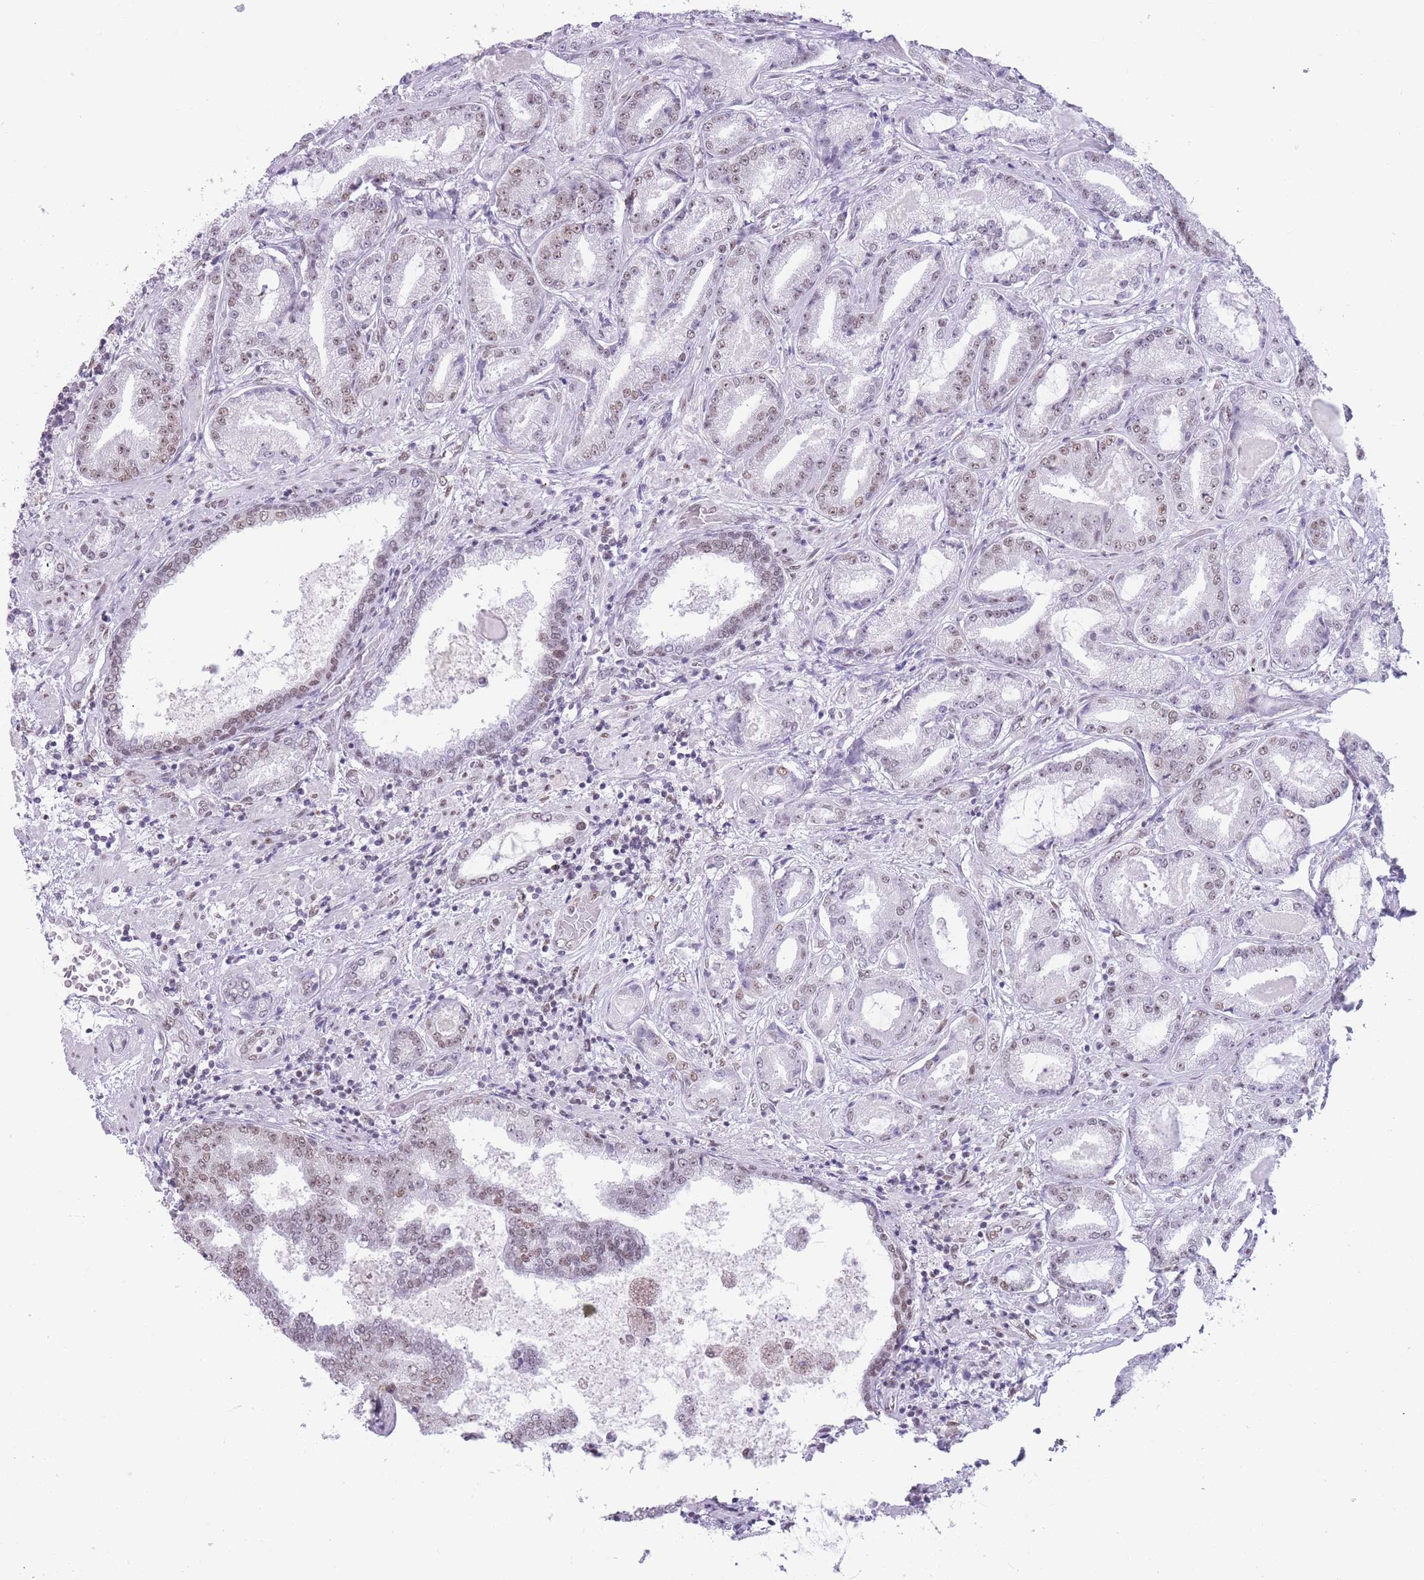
{"staining": {"intensity": "moderate", "quantity": "25%-75%", "location": "nuclear"}, "tissue": "prostate cancer", "cell_type": "Tumor cells", "image_type": "cancer", "snomed": [{"axis": "morphology", "description": "Adenocarcinoma, High grade"}, {"axis": "topography", "description": "Prostate"}], "caption": "An image showing moderate nuclear staining in approximately 25%-75% of tumor cells in prostate cancer, as visualized by brown immunohistochemical staining.", "gene": "HNRNPUL1", "patient": {"sex": "male", "age": 68}}